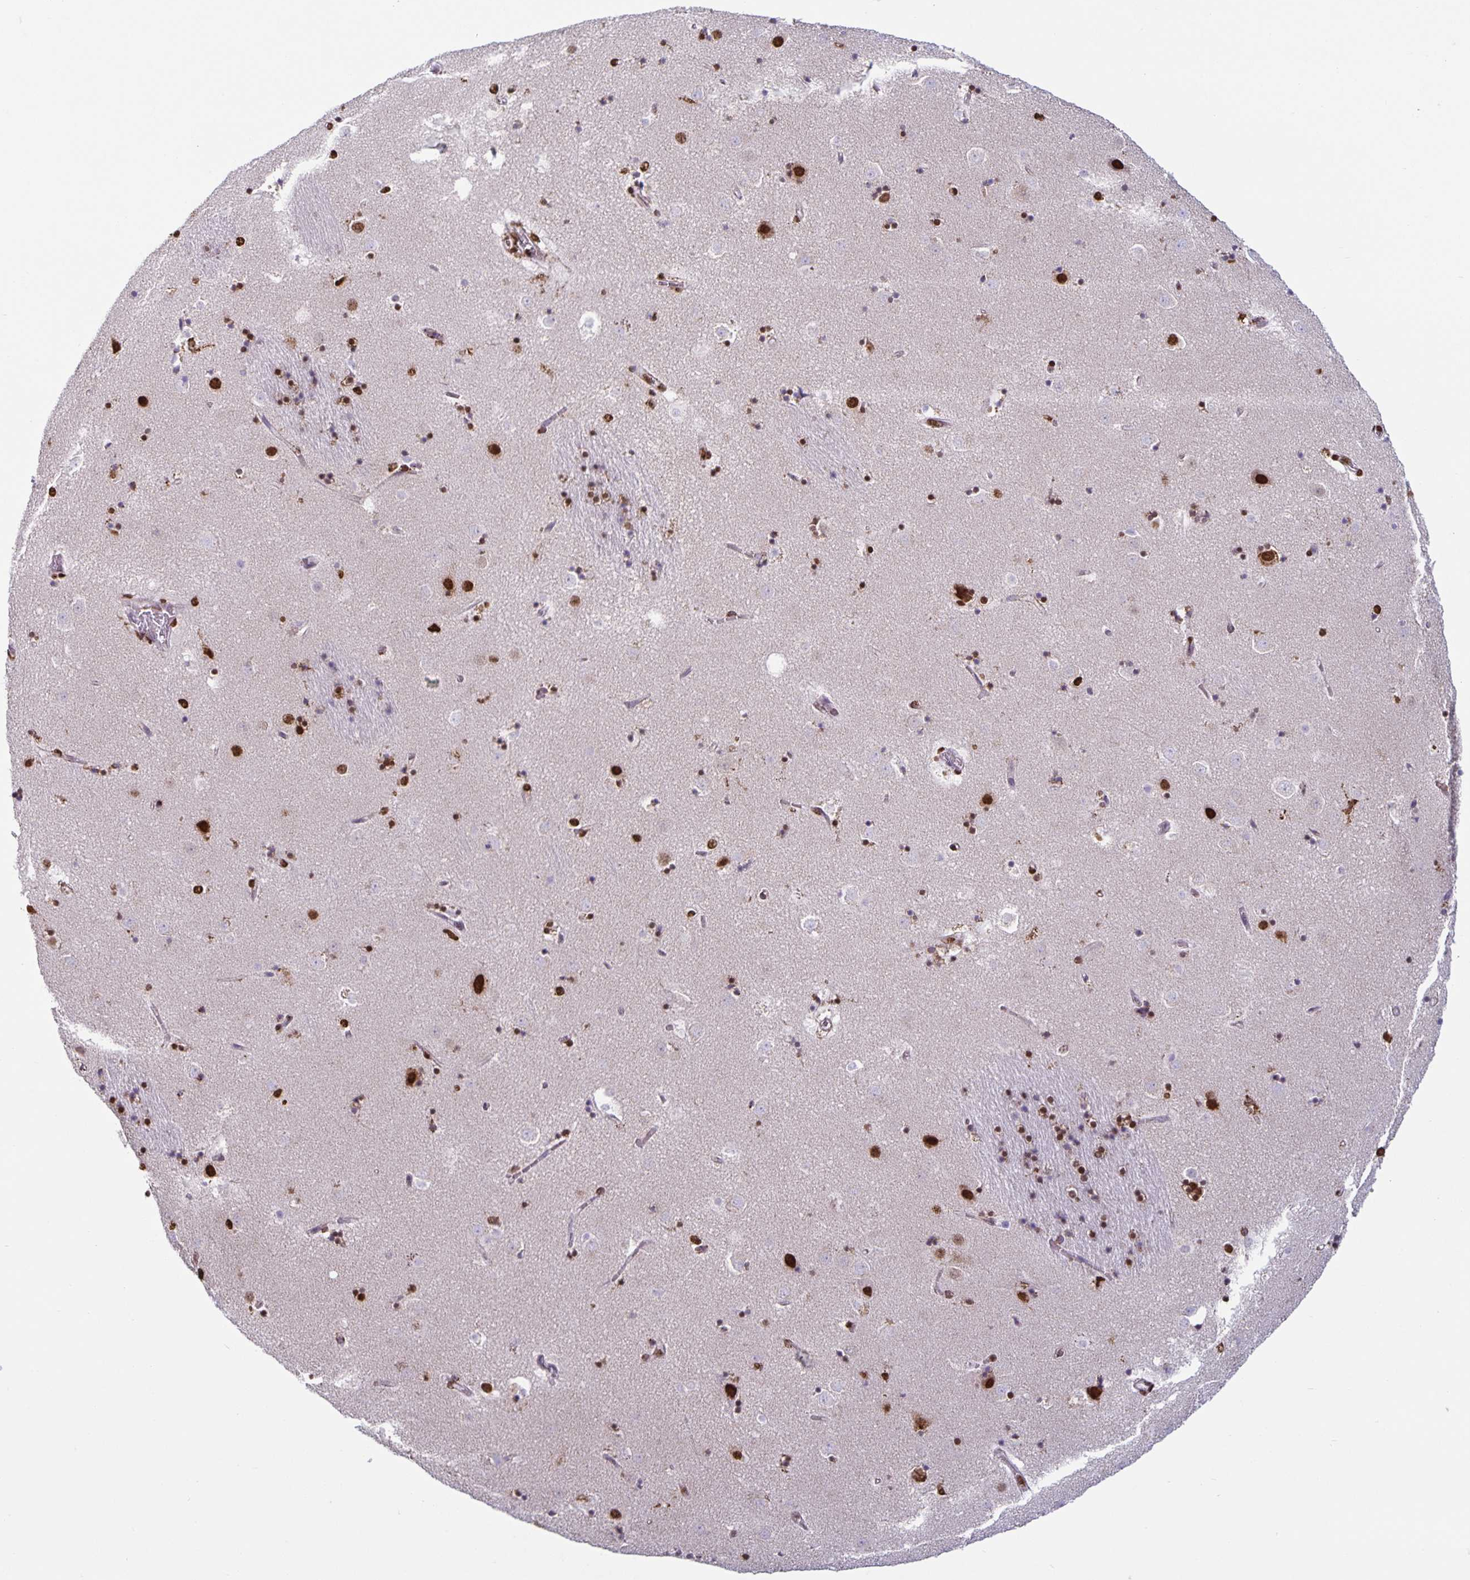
{"staining": {"intensity": "strong", "quantity": "<25%", "location": "nuclear"}, "tissue": "caudate", "cell_type": "Glial cells", "image_type": "normal", "snomed": [{"axis": "morphology", "description": "Normal tissue, NOS"}, {"axis": "topography", "description": "Lateral ventricle wall"}], "caption": "Immunohistochemical staining of unremarkable caudate exhibits strong nuclear protein expression in approximately <25% of glial cells.", "gene": "DUT", "patient": {"sex": "male", "age": 58}}